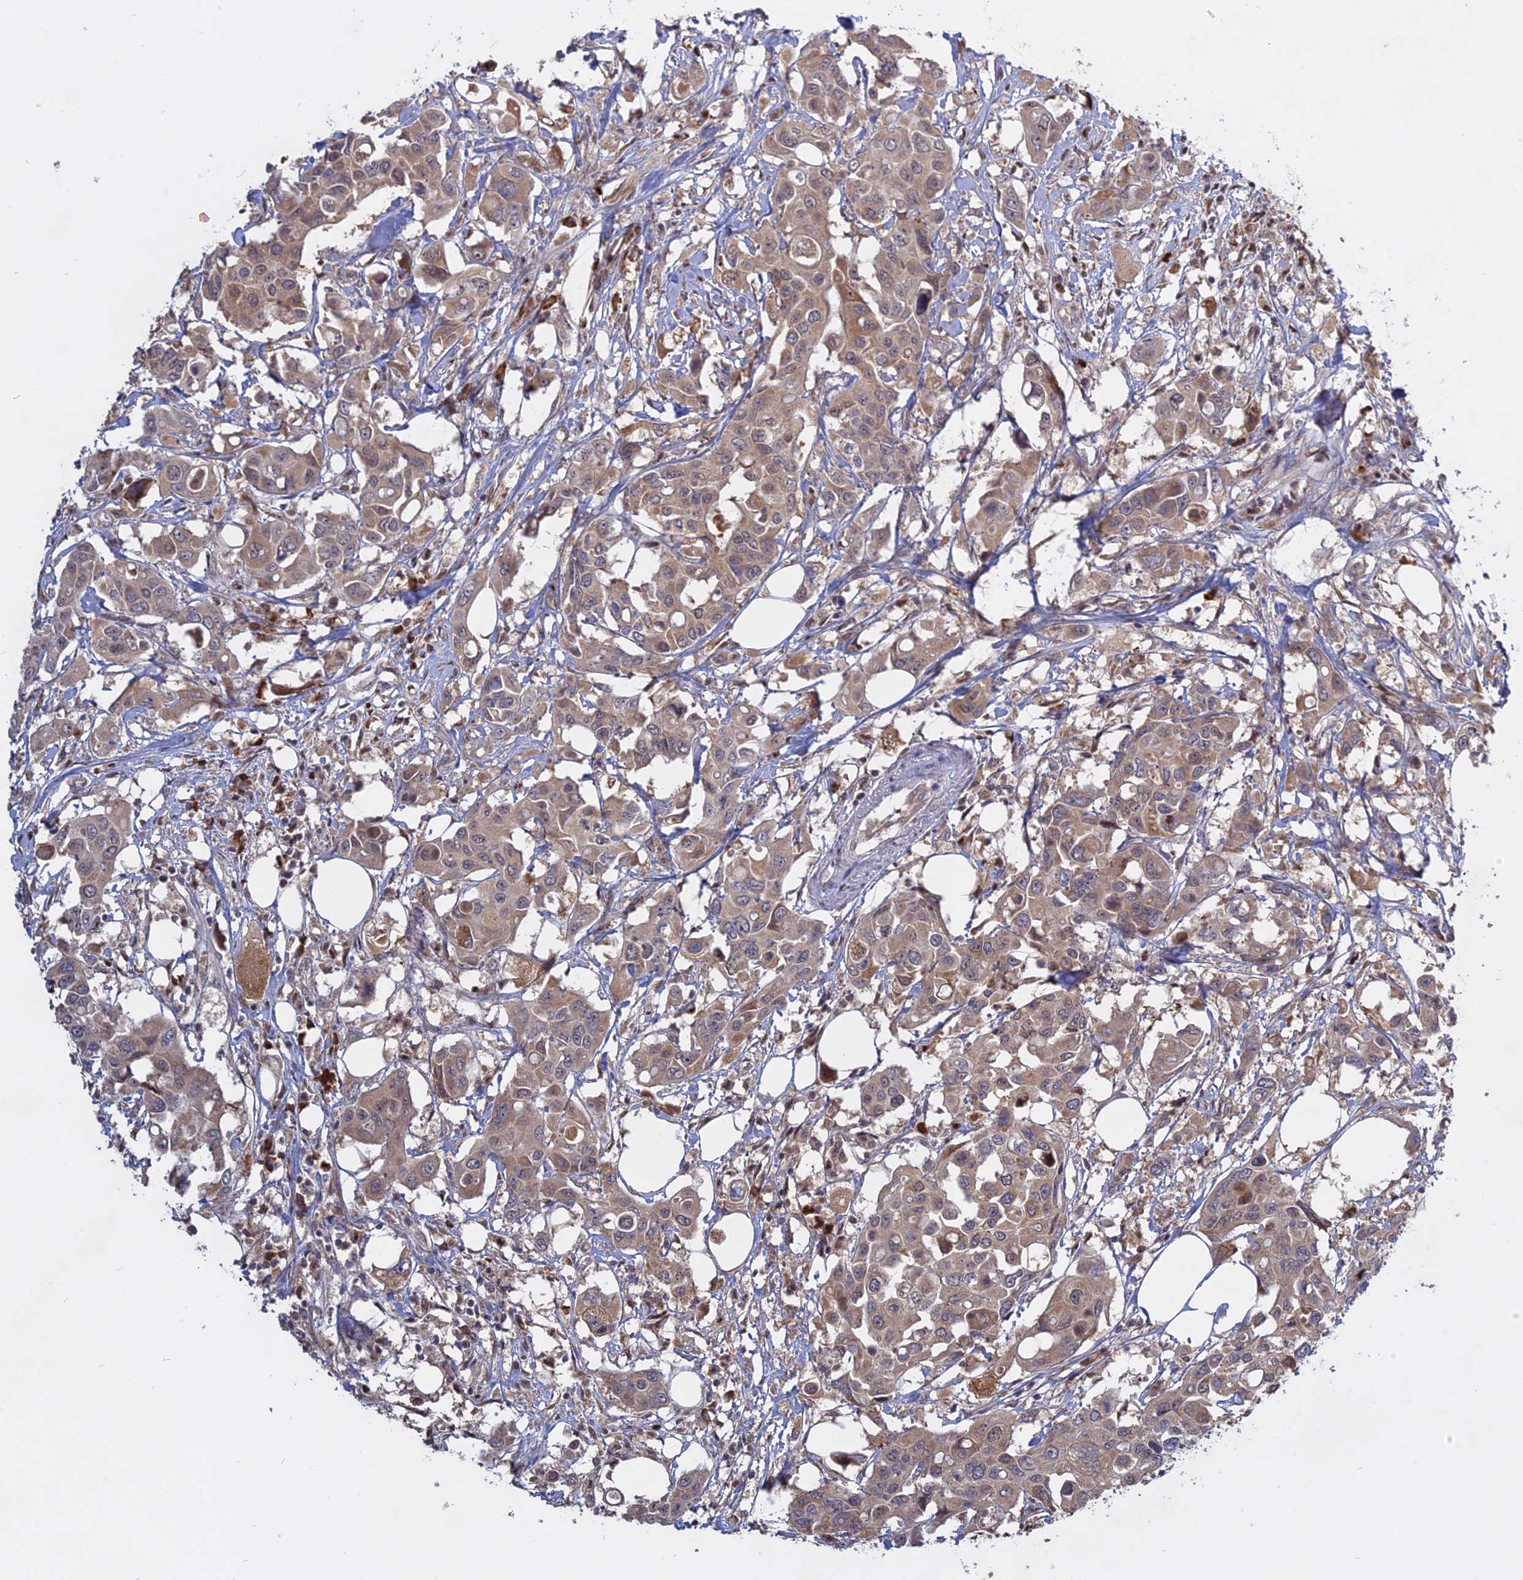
{"staining": {"intensity": "weak", "quantity": ">75%", "location": "cytoplasmic/membranous"}, "tissue": "colorectal cancer", "cell_type": "Tumor cells", "image_type": "cancer", "snomed": [{"axis": "morphology", "description": "Adenocarcinoma, NOS"}, {"axis": "topography", "description": "Colon"}], "caption": "The photomicrograph shows immunohistochemical staining of colorectal adenocarcinoma. There is weak cytoplasmic/membranous positivity is identified in about >75% of tumor cells.", "gene": "TMEM208", "patient": {"sex": "male", "age": 77}}